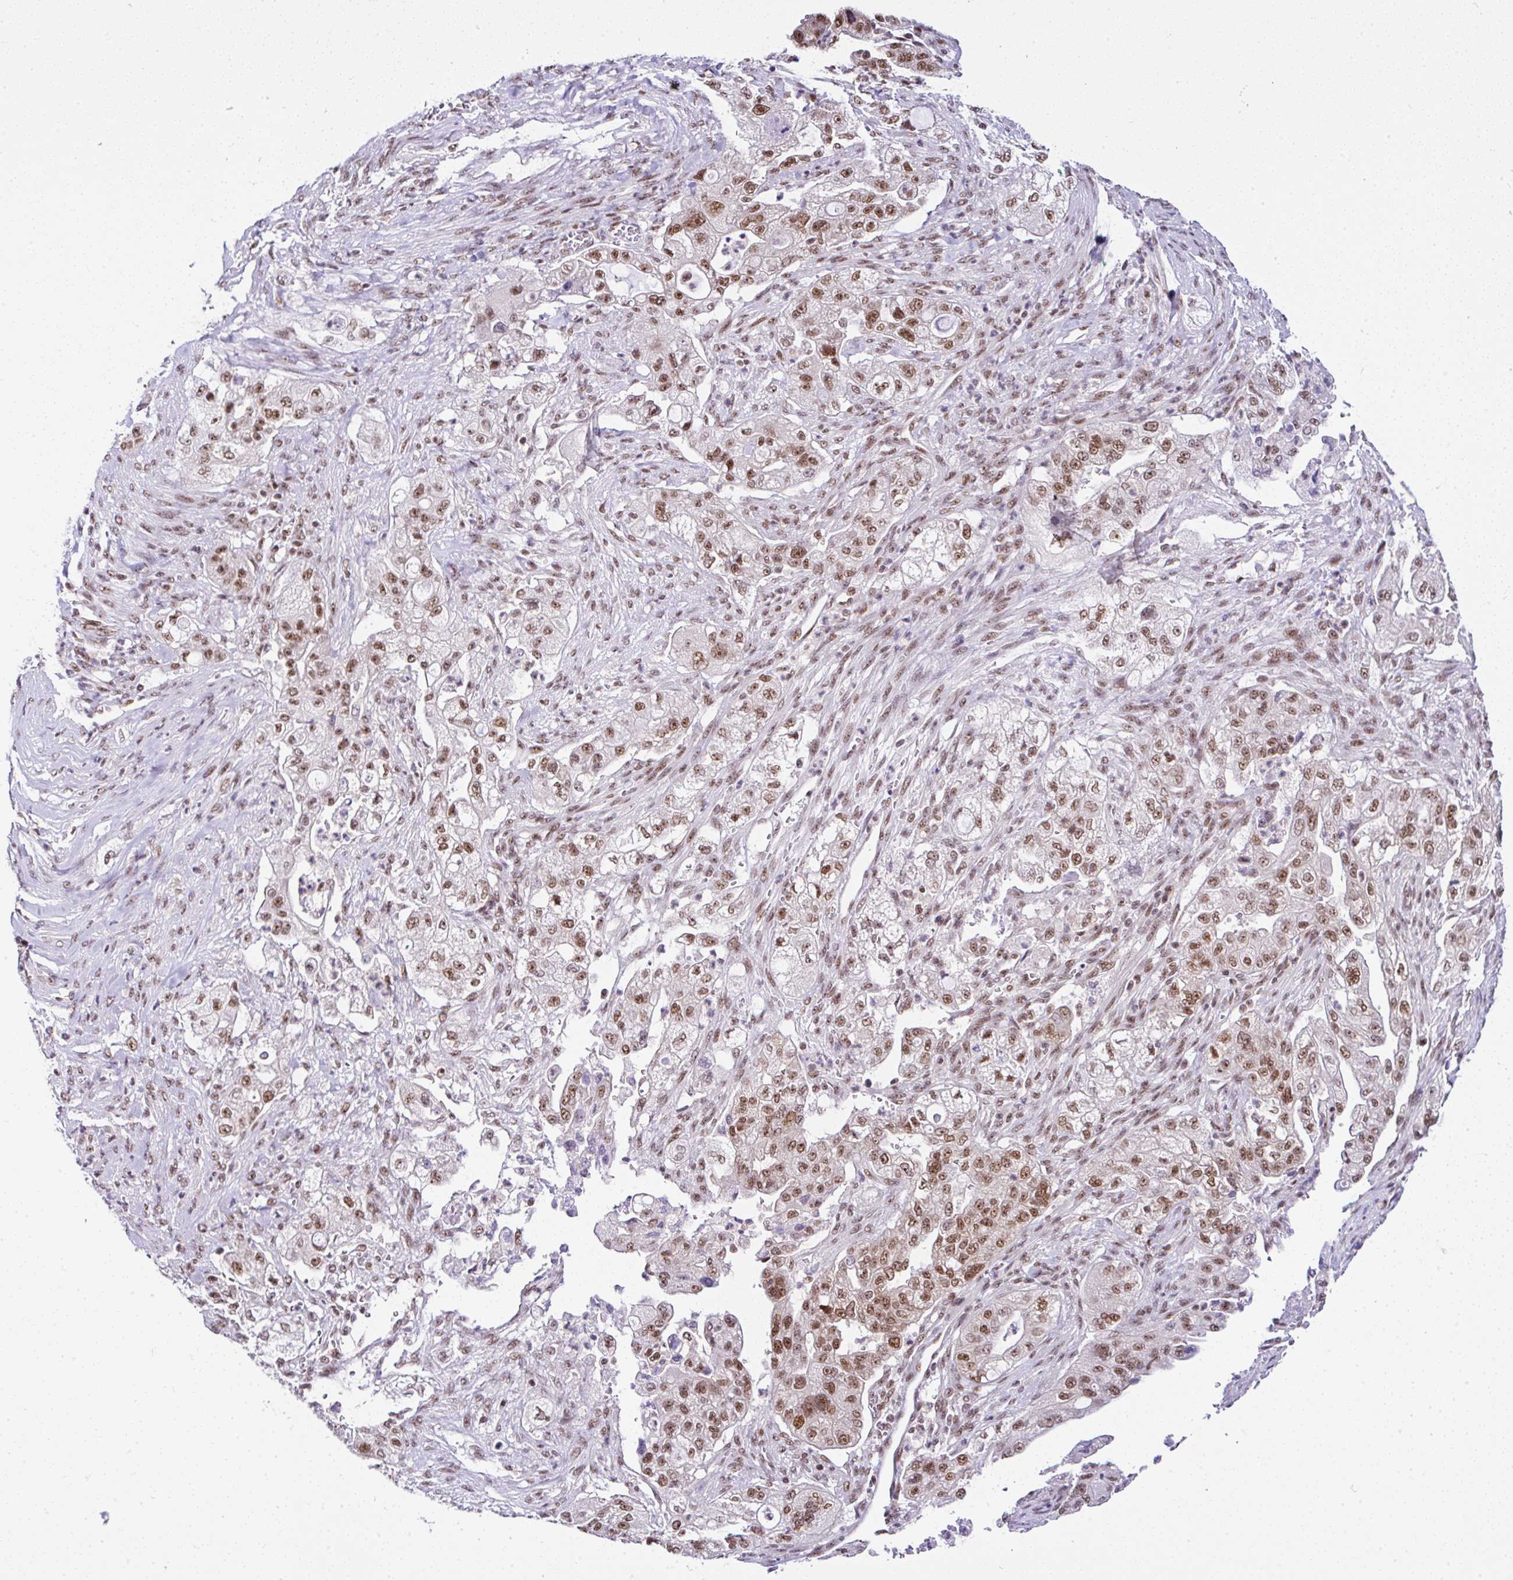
{"staining": {"intensity": "moderate", "quantity": ">75%", "location": "nuclear"}, "tissue": "pancreatic cancer", "cell_type": "Tumor cells", "image_type": "cancer", "snomed": [{"axis": "morphology", "description": "Adenocarcinoma, NOS"}, {"axis": "topography", "description": "Pancreas"}], "caption": "Immunohistochemistry (IHC) image of human pancreatic cancer stained for a protein (brown), which shows medium levels of moderate nuclear positivity in about >75% of tumor cells.", "gene": "PTPN2", "patient": {"sex": "female", "age": 78}}